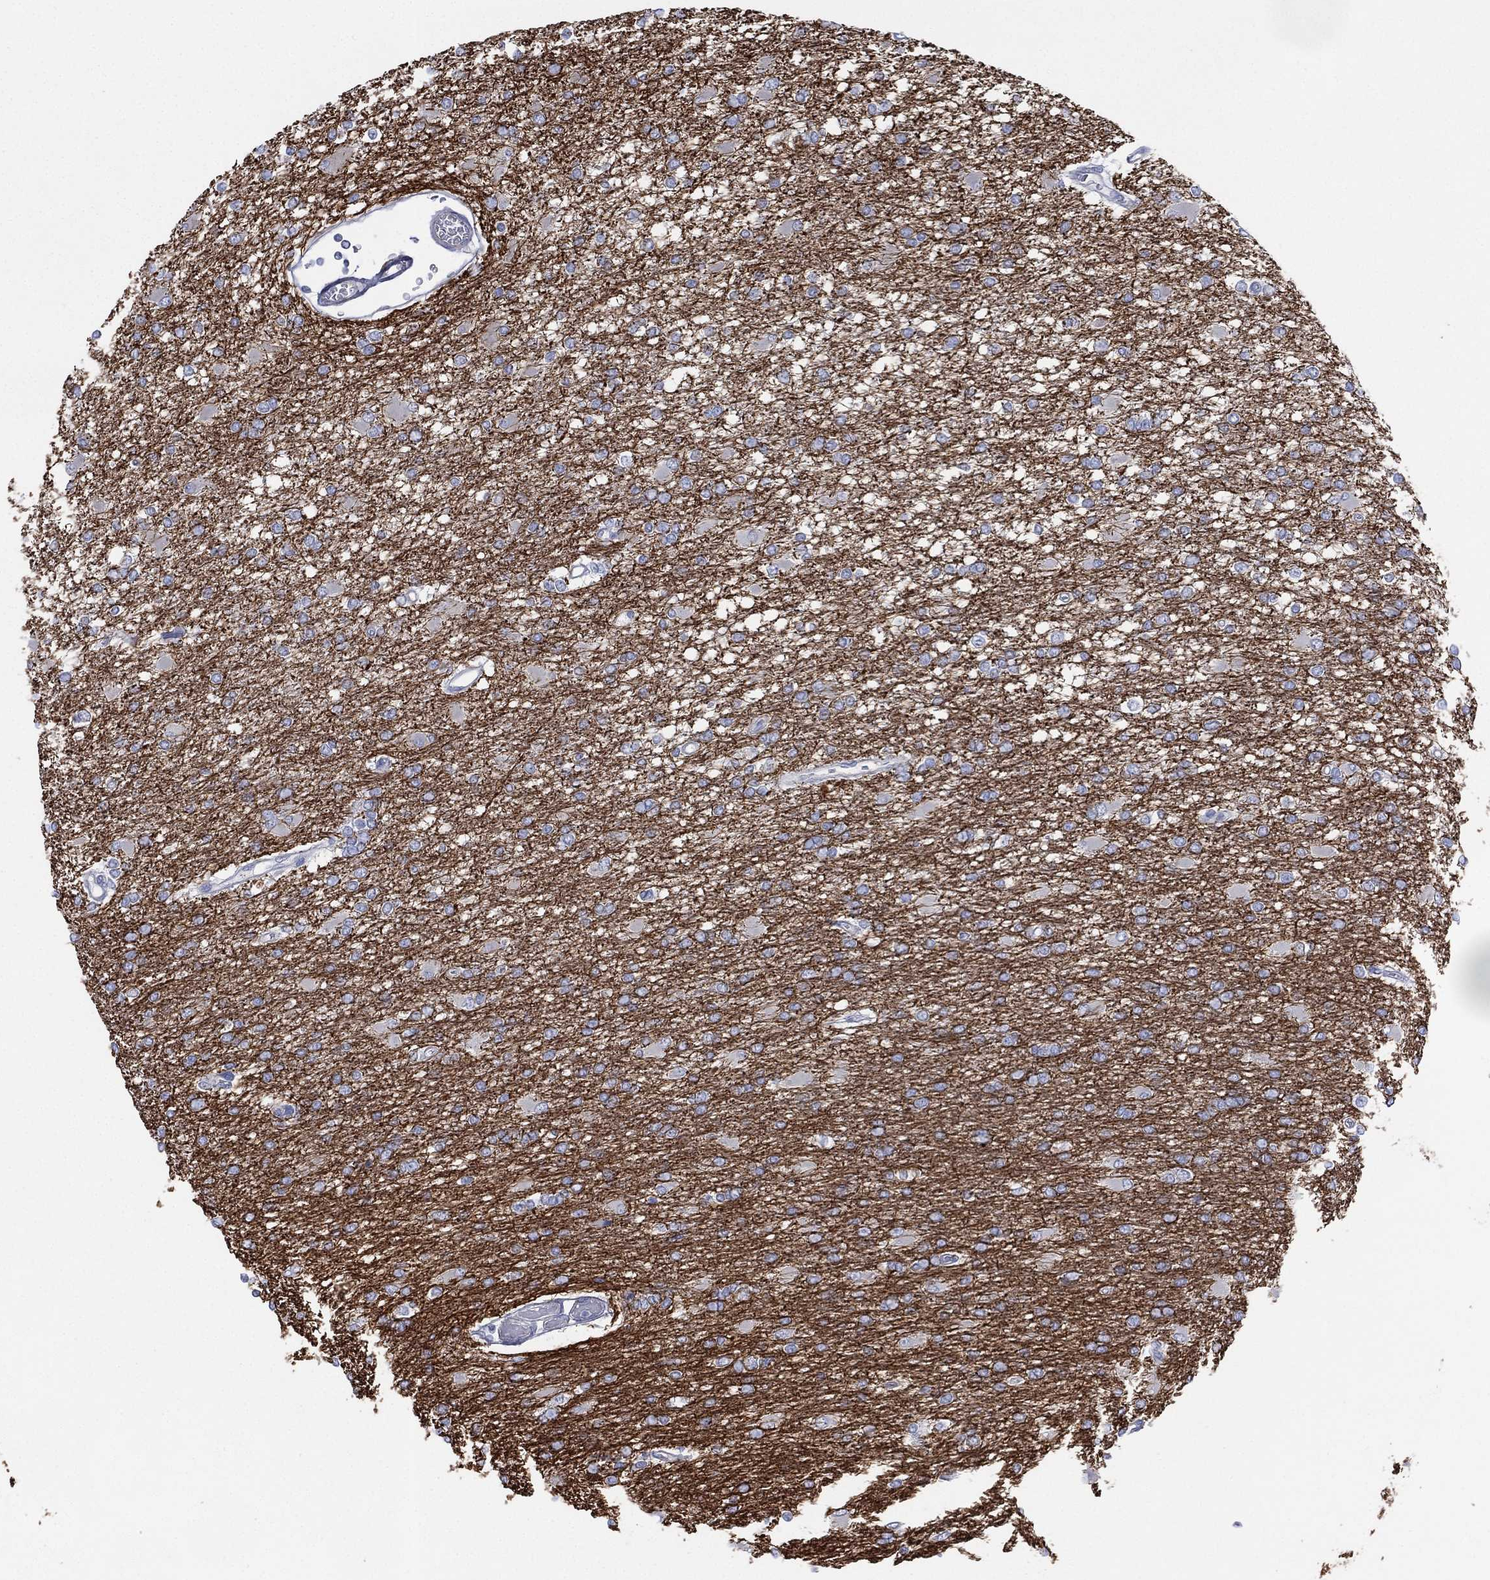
{"staining": {"intensity": "strong", "quantity": "<25%", "location": "cytoplasmic/membranous"}, "tissue": "glioma", "cell_type": "Tumor cells", "image_type": "cancer", "snomed": [{"axis": "morphology", "description": "Glioma, malignant, High grade"}, {"axis": "topography", "description": "Cerebral cortex"}], "caption": "Glioma tissue exhibits strong cytoplasmic/membranous positivity in approximately <25% of tumor cells, visualized by immunohistochemistry. Using DAB (3,3'-diaminobenzidine) (brown) and hematoxylin (blue) stains, captured at high magnification using brightfield microscopy.", "gene": "INA", "patient": {"sex": "male", "age": 79}}